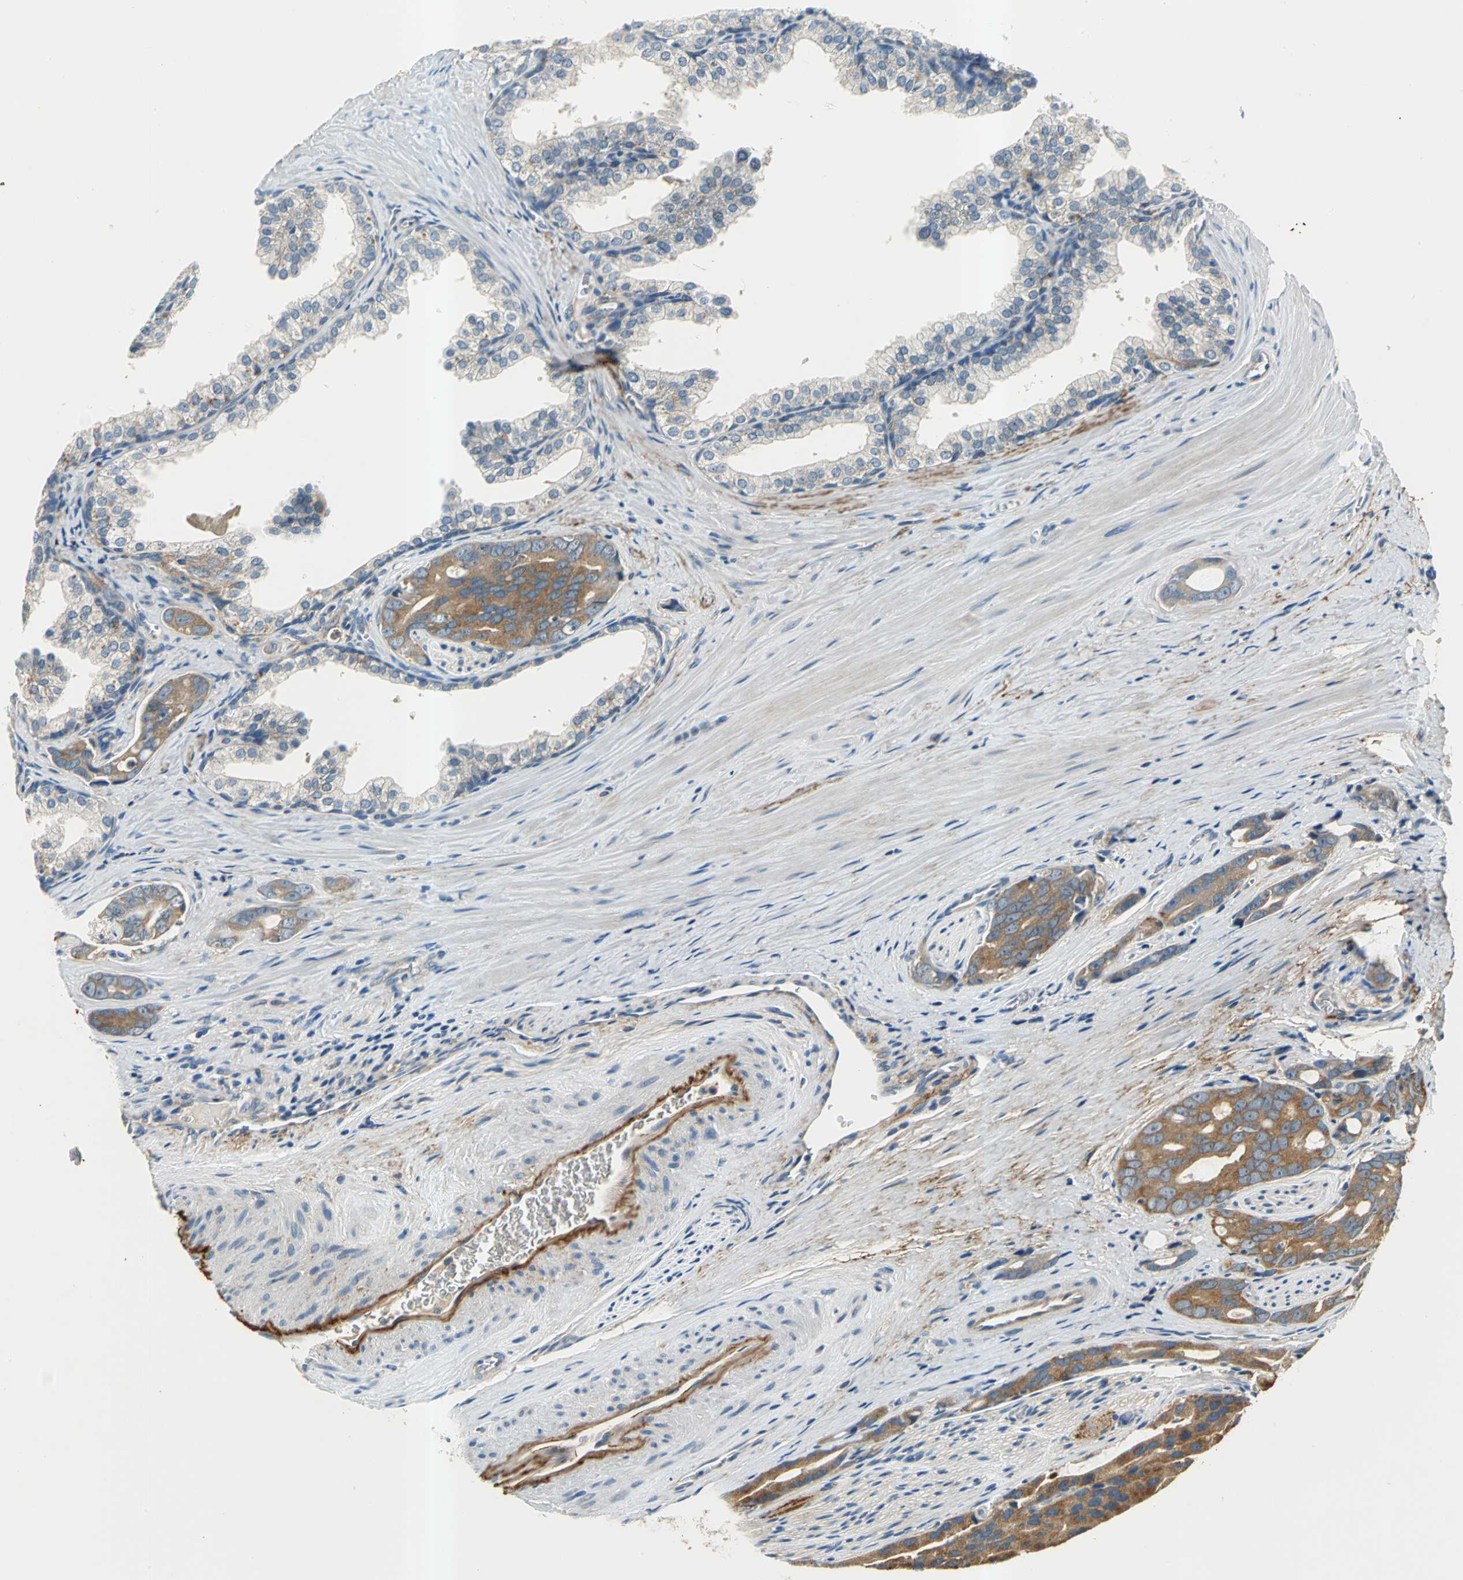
{"staining": {"intensity": "moderate", "quantity": ">75%", "location": "cytoplasmic/membranous"}, "tissue": "prostate cancer", "cell_type": "Tumor cells", "image_type": "cancer", "snomed": [{"axis": "morphology", "description": "Adenocarcinoma, Medium grade"}, {"axis": "topography", "description": "Prostate"}], "caption": "The micrograph reveals a brown stain indicating the presence of a protein in the cytoplasmic/membranous of tumor cells in prostate medium-grade adenocarcinoma.", "gene": "SLC16A7", "patient": {"sex": "male", "age": 53}}